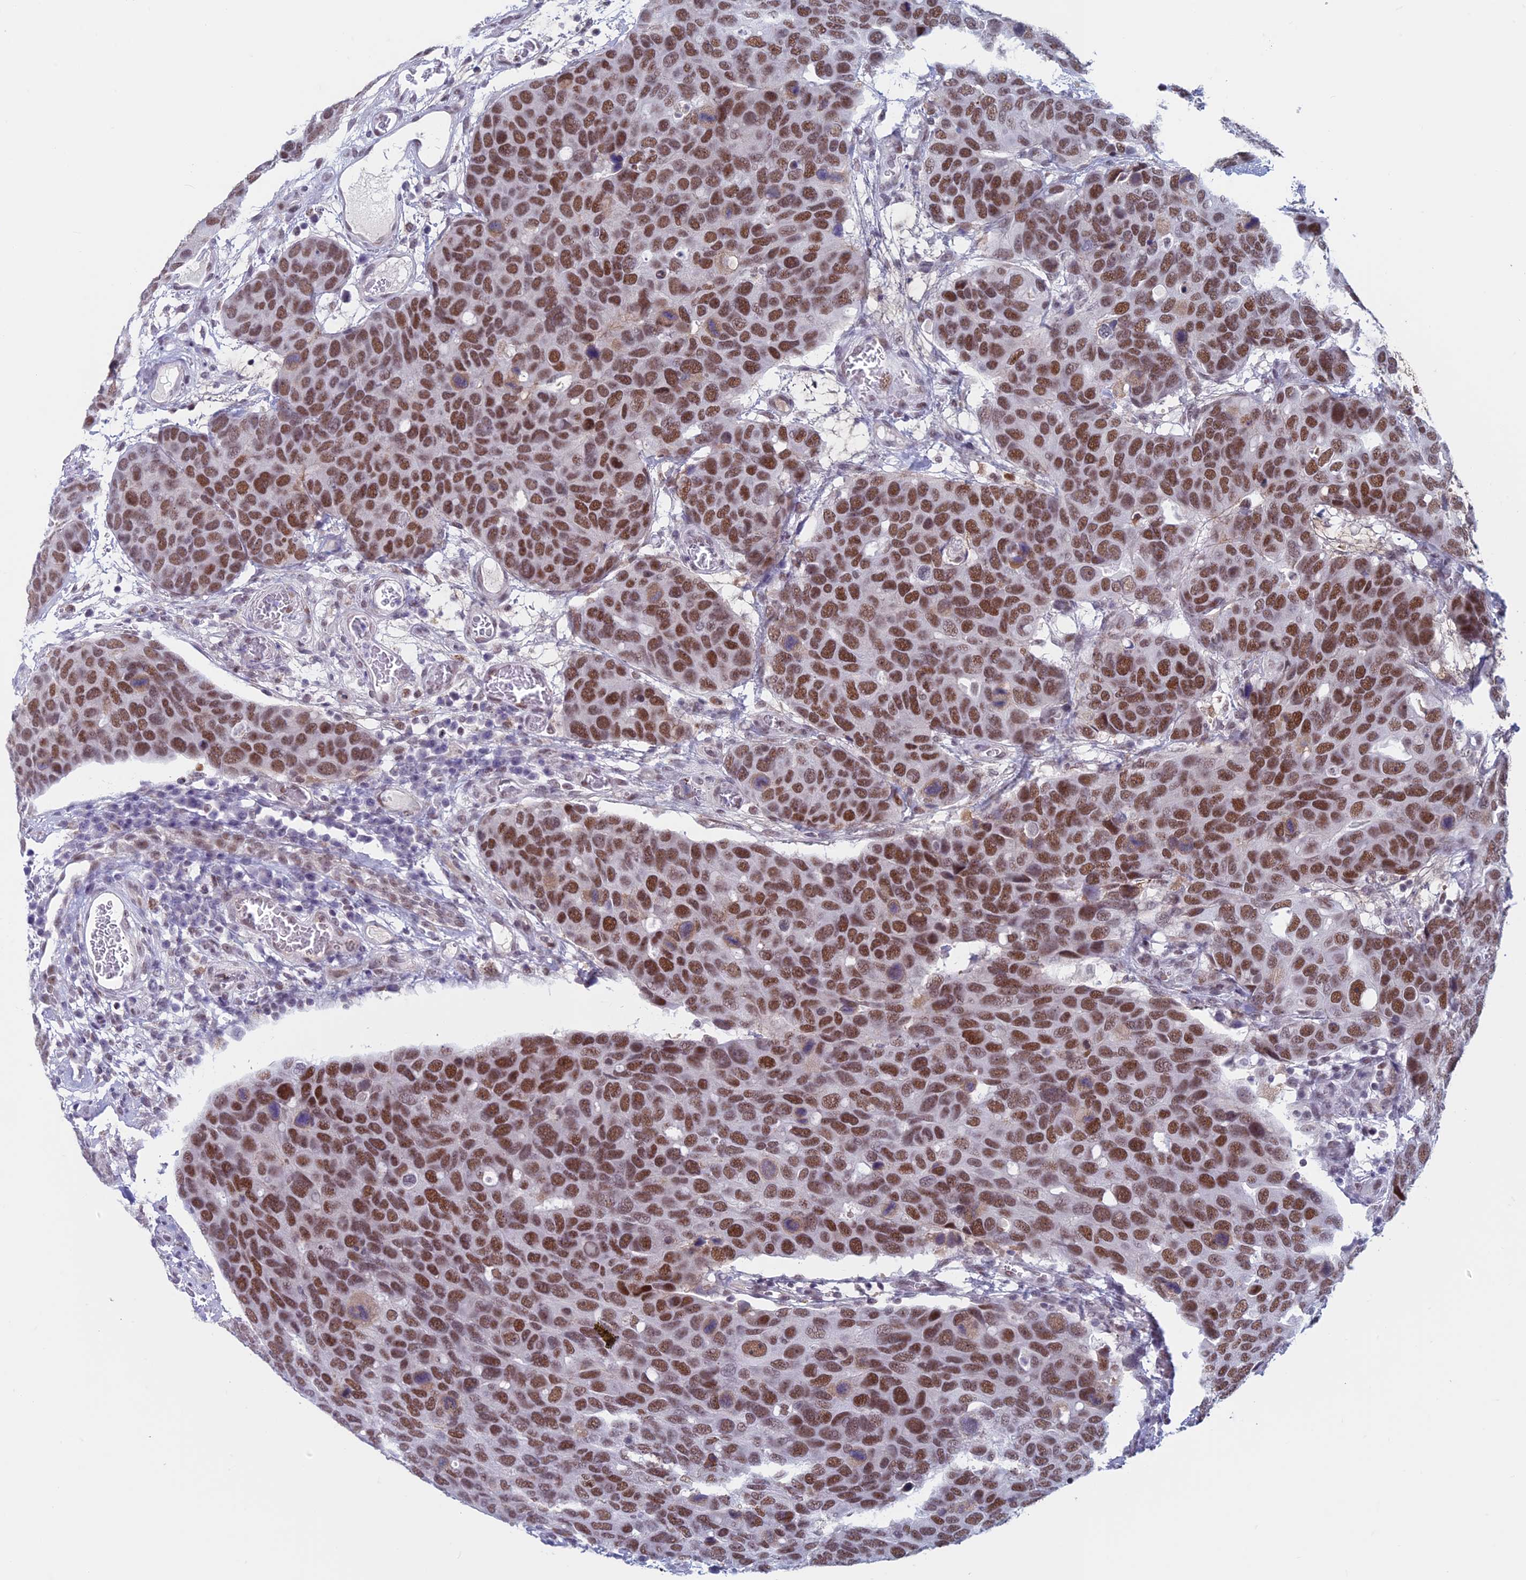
{"staining": {"intensity": "moderate", "quantity": ">75%", "location": "nuclear"}, "tissue": "breast cancer", "cell_type": "Tumor cells", "image_type": "cancer", "snomed": [{"axis": "morphology", "description": "Duct carcinoma"}, {"axis": "topography", "description": "Breast"}], "caption": "Tumor cells show medium levels of moderate nuclear expression in about >75% of cells in breast cancer (invasive ductal carcinoma).", "gene": "ASH2L", "patient": {"sex": "female", "age": 83}}